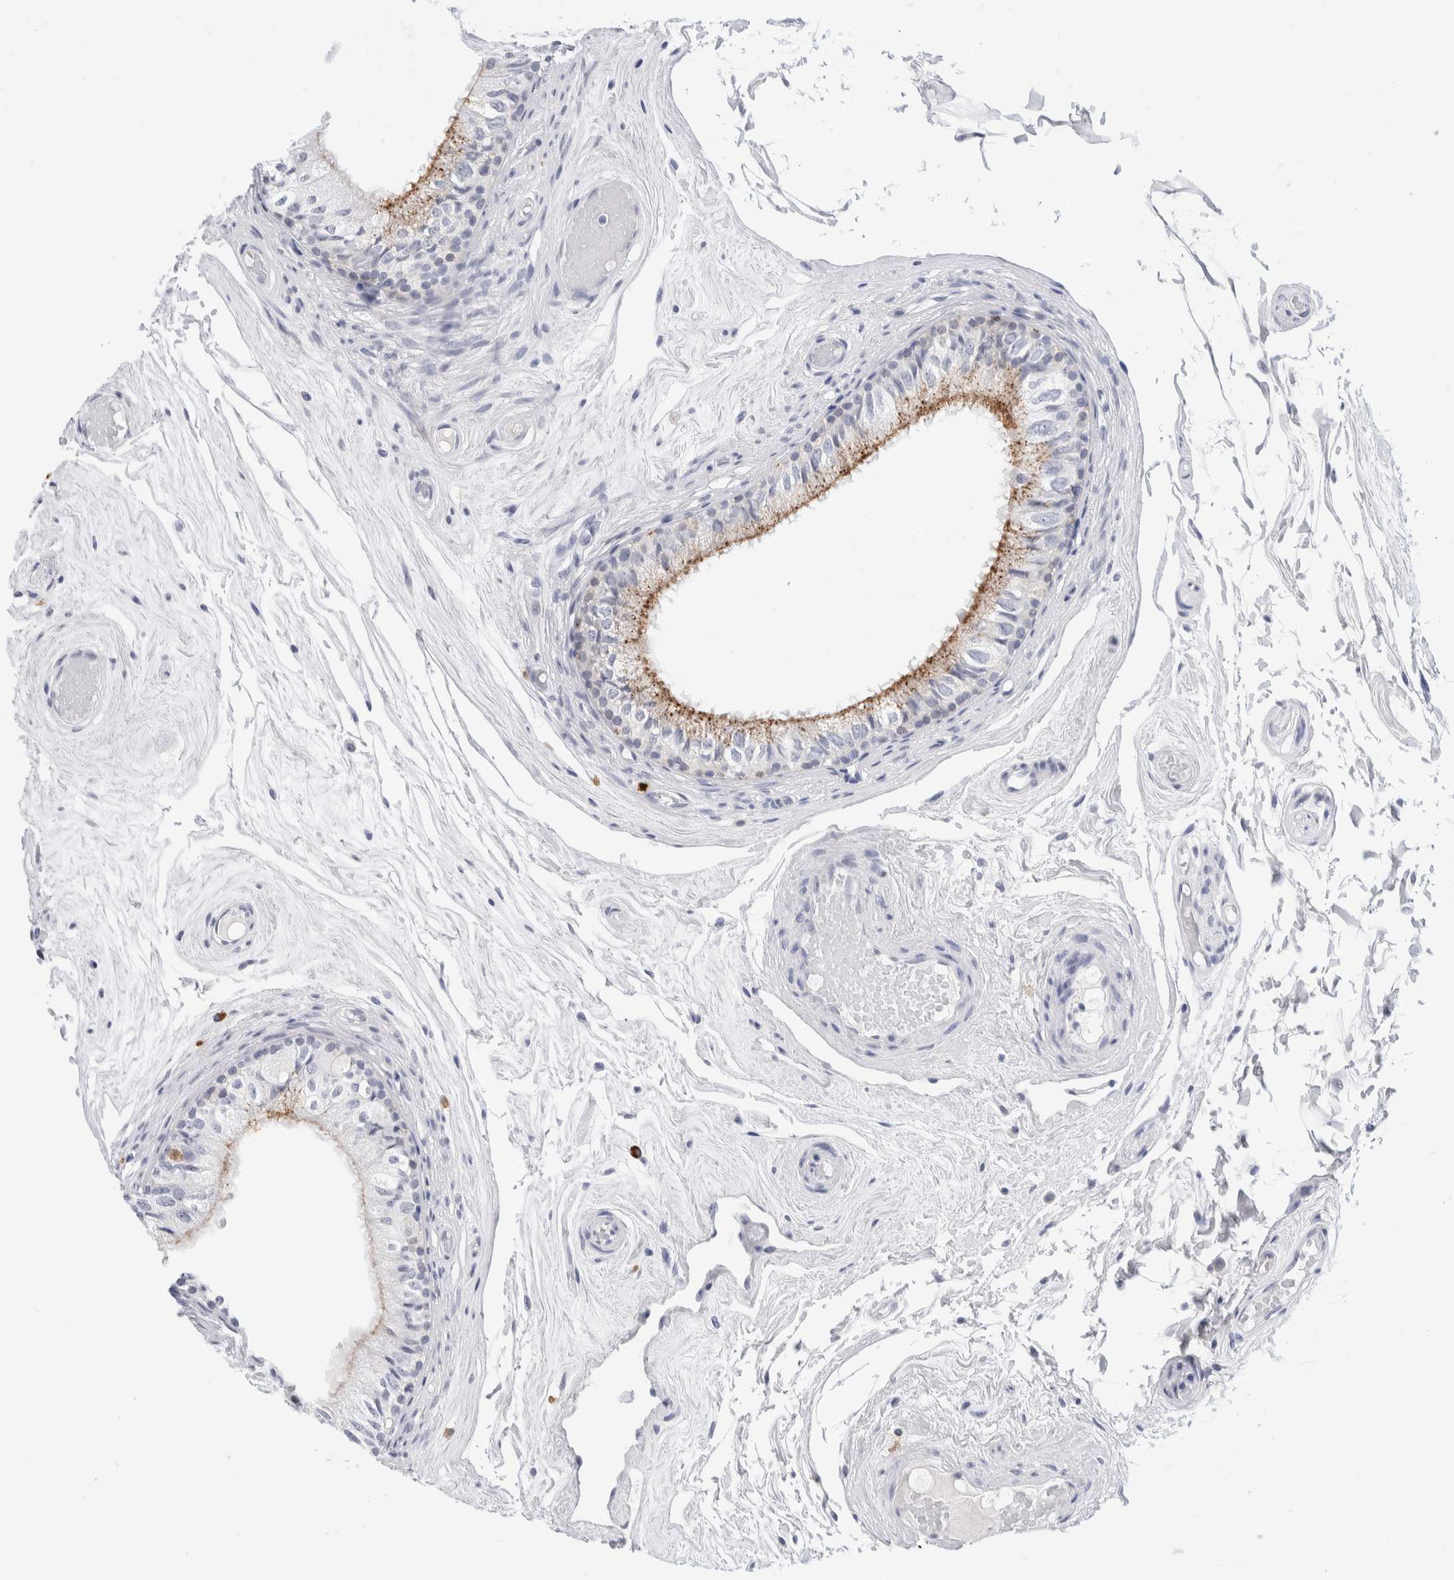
{"staining": {"intensity": "moderate", "quantity": "25%-75%", "location": "cytoplasmic/membranous"}, "tissue": "epididymis", "cell_type": "Glandular cells", "image_type": "normal", "snomed": [{"axis": "morphology", "description": "Normal tissue, NOS"}, {"axis": "topography", "description": "Epididymis"}], "caption": "Moderate cytoplasmic/membranous positivity for a protein is identified in about 25%-75% of glandular cells of unremarkable epididymis using IHC.", "gene": "SLC22A12", "patient": {"sex": "male", "age": 79}}